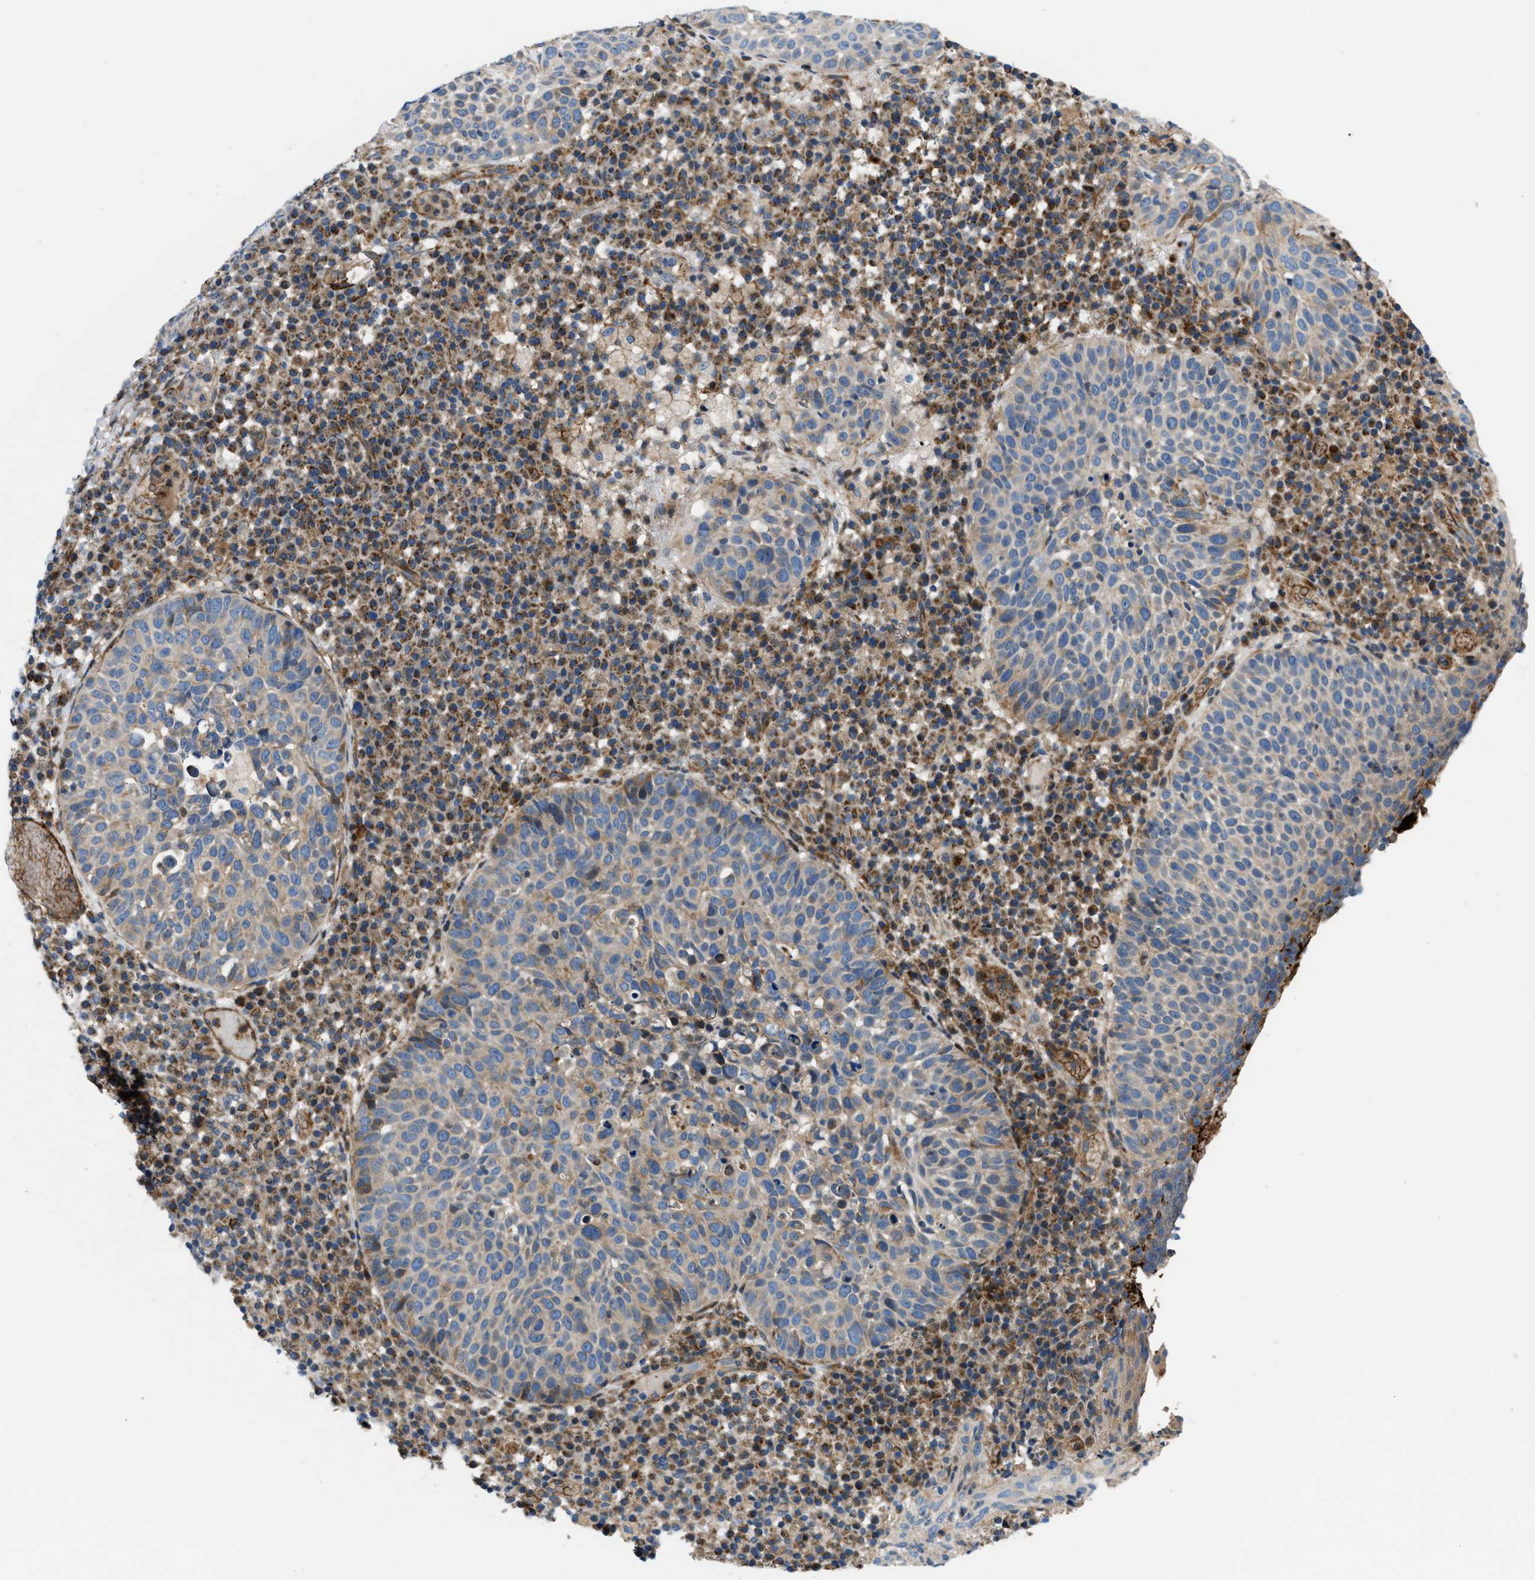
{"staining": {"intensity": "weak", "quantity": "25%-75%", "location": "cytoplasmic/membranous"}, "tissue": "skin cancer", "cell_type": "Tumor cells", "image_type": "cancer", "snomed": [{"axis": "morphology", "description": "Squamous cell carcinoma in situ, NOS"}, {"axis": "morphology", "description": "Squamous cell carcinoma, NOS"}, {"axis": "topography", "description": "Skin"}], "caption": "This photomicrograph displays IHC staining of human skin cancer, with low weak cytoplasmic/membranous positivity in approximately 25%-75% of tumor cells.", "gene": "DHODH", "patient": {"sex": "male", "age": 93}}